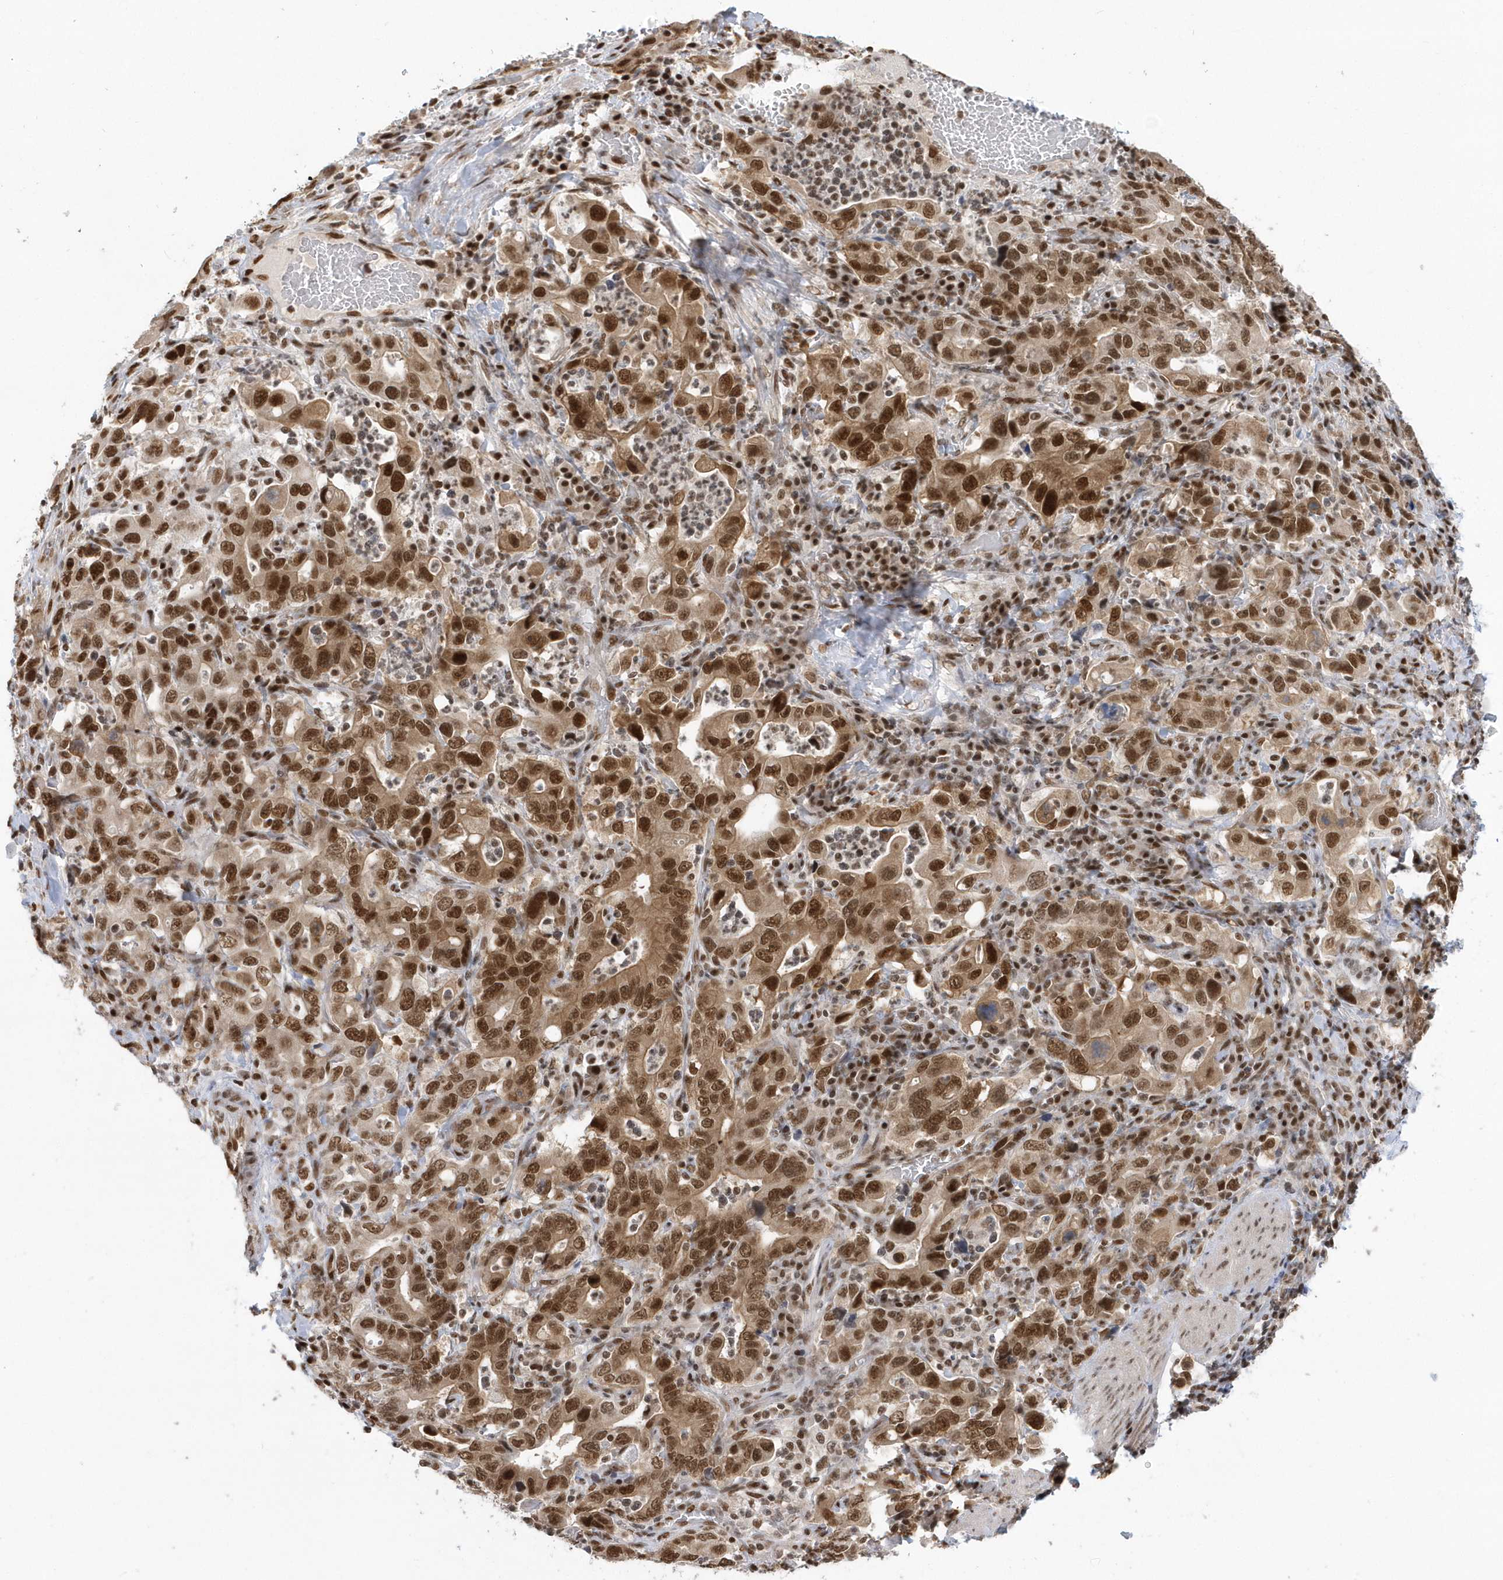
{"staining": {"intensity": "strong", "quantity": ">75%", "location": "nuclear"}, "tissue": "stomach cancer", "cell_type": "Tumor cells", "image_type": "cancer", "snomed": [{"axis": "morphology", "description": "Adenocarcinoma, NOS"}, {"axis": "topography", "description": "Stomach, upper"}], "caption": "A high amount of strong nuclear expression is identified in approximately >75% of tumor cells in stomach adenocarcinoma tissue.", "gene": "SEPHS1", "patient": {"sex": "male", "age": 62}}